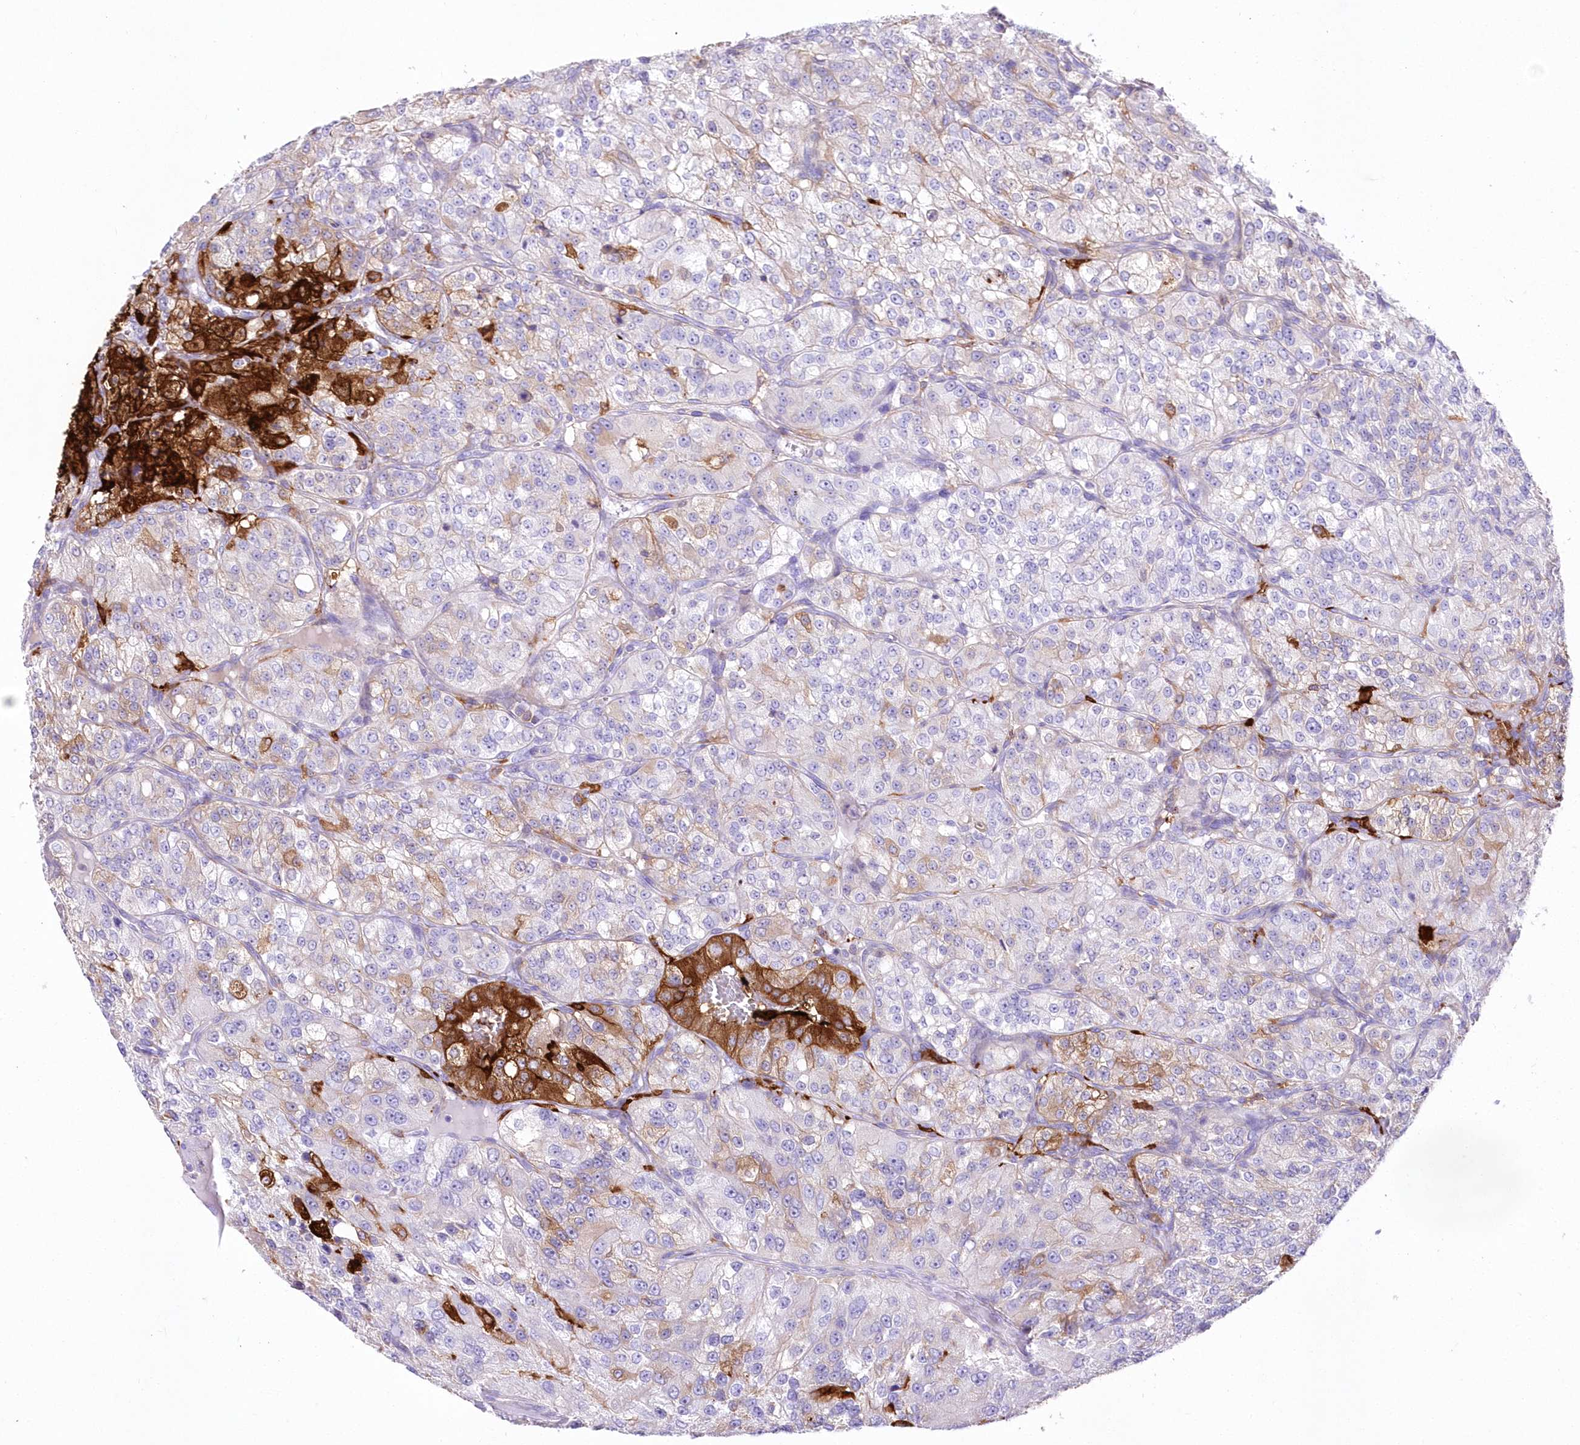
{"staining": {"intensity": "strong", "quantity": "<25%", "location": "cytoplasmic/membranous"}, "tissue": "renal cancer", "cell_type": "Tumor cells", "image_type": "cancer", "snomed": [{"axis": "morphology", "description": "Adenocarcinoma, NOS"}, {"axis": "topography", "description": "Kidney"}], "caption": "Immunohistochemical staining of renal cancer shows medium levels of strong cytoplasmic/membranous expression in about <25% of tumor cells. (DAB (3,3'-diaminobenzidine) = brown stain, brightfield microscopy at high magnification).", "gene": "DNAJC19", "patient": {"sex": "female", "age": 63}}